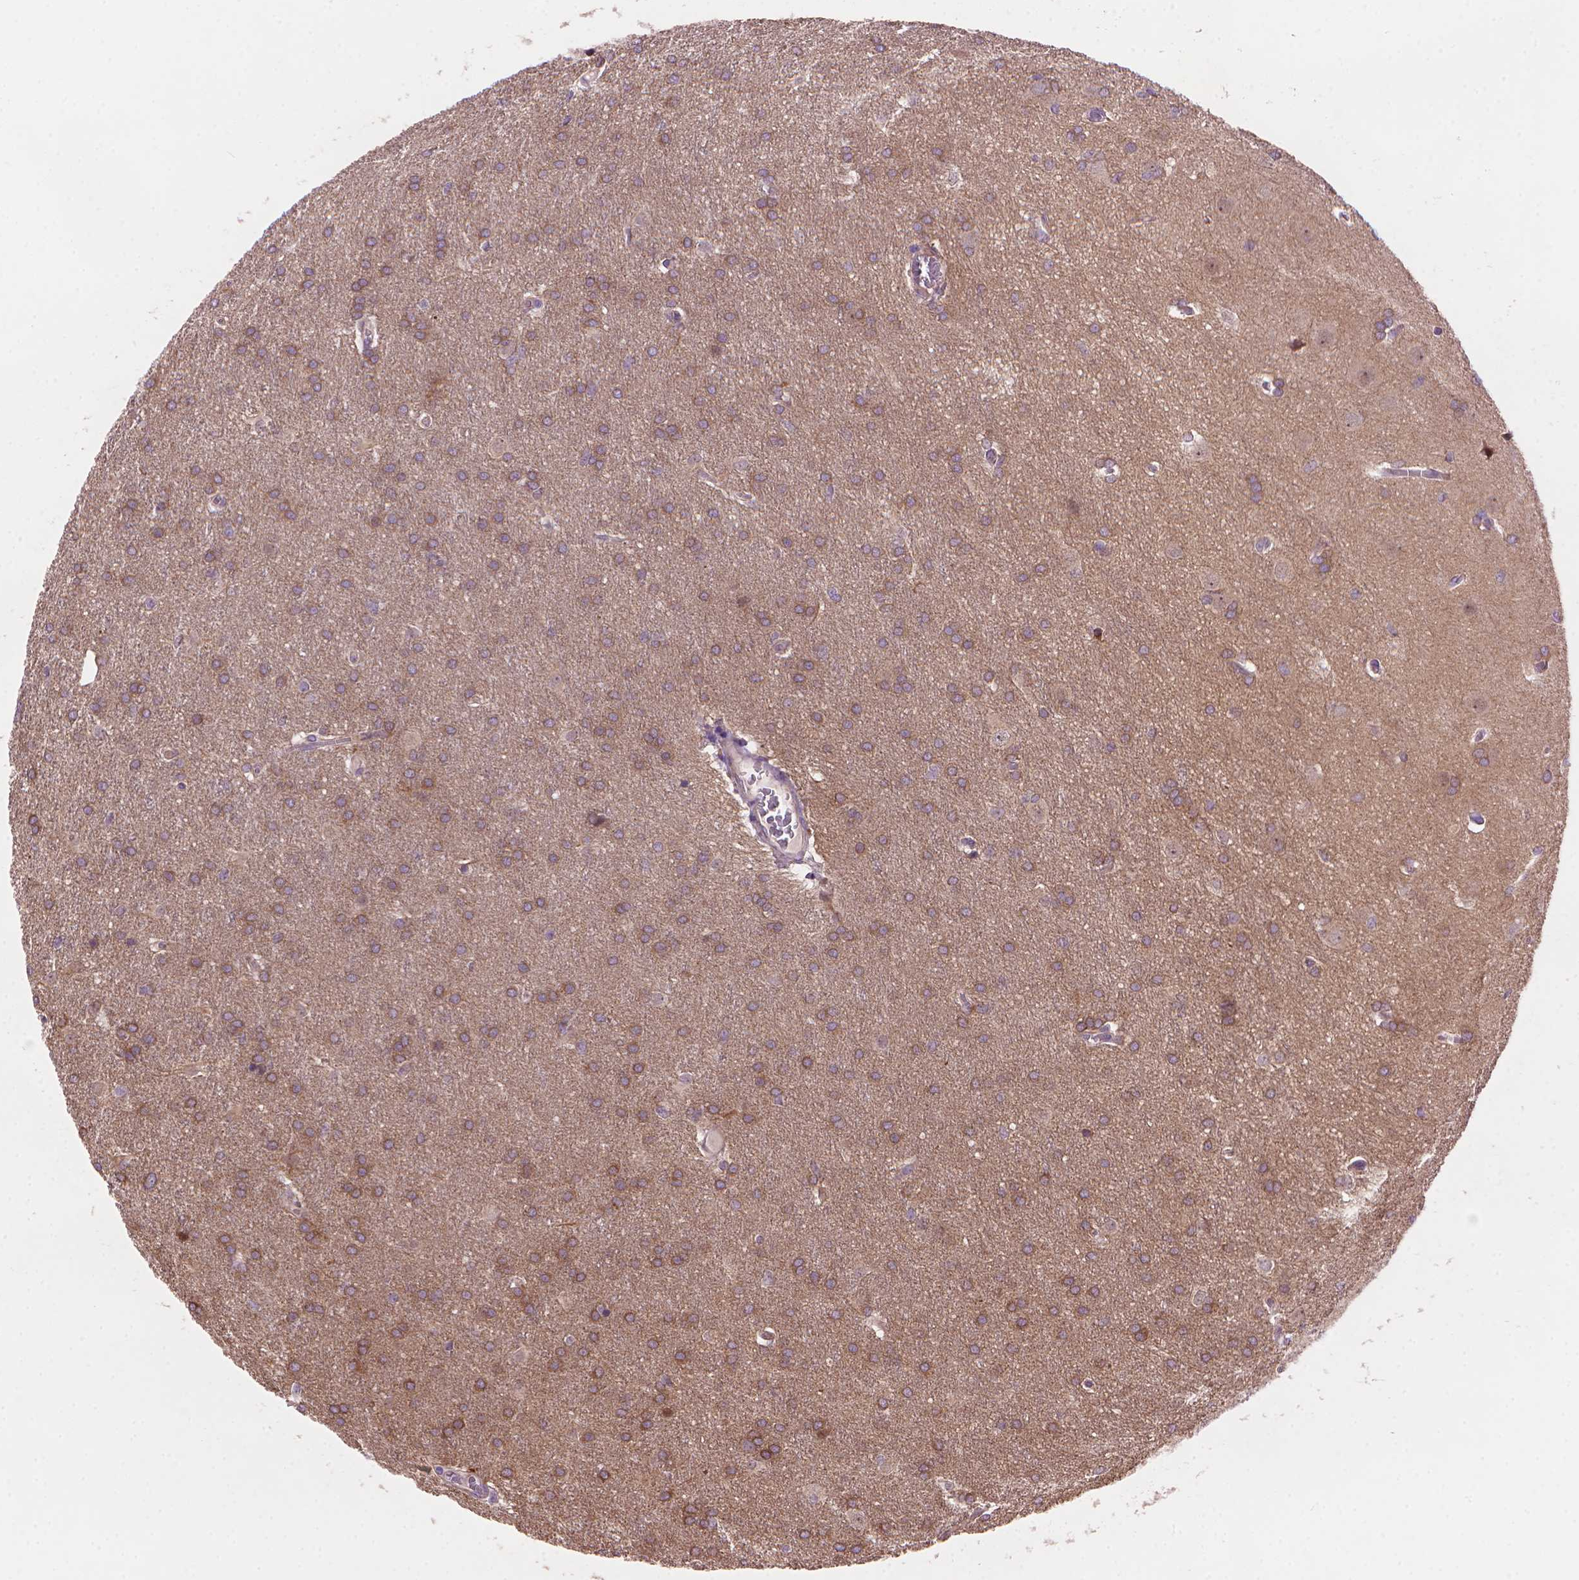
{"staining": {"intensity": "weak", "quantity": "25%-75%", "location": "cytoplasmic/membranous"}, "tissue": "glioma", "cell_type": "Tumor cells", "image_type": "cancer", "snomed": [{"axis": "morphology", "description": "Glioma, malignant, Low grade"}, {"axis": "topography", "description": "Brain"}], "caption": "Weak cytoplasmic/membranous expression is present in approximately 25%-75% of tumor cells in malignant glioma (low-grade).", "gene": "AMMECR1", "patient": {"sex": "female", "age": 32}}